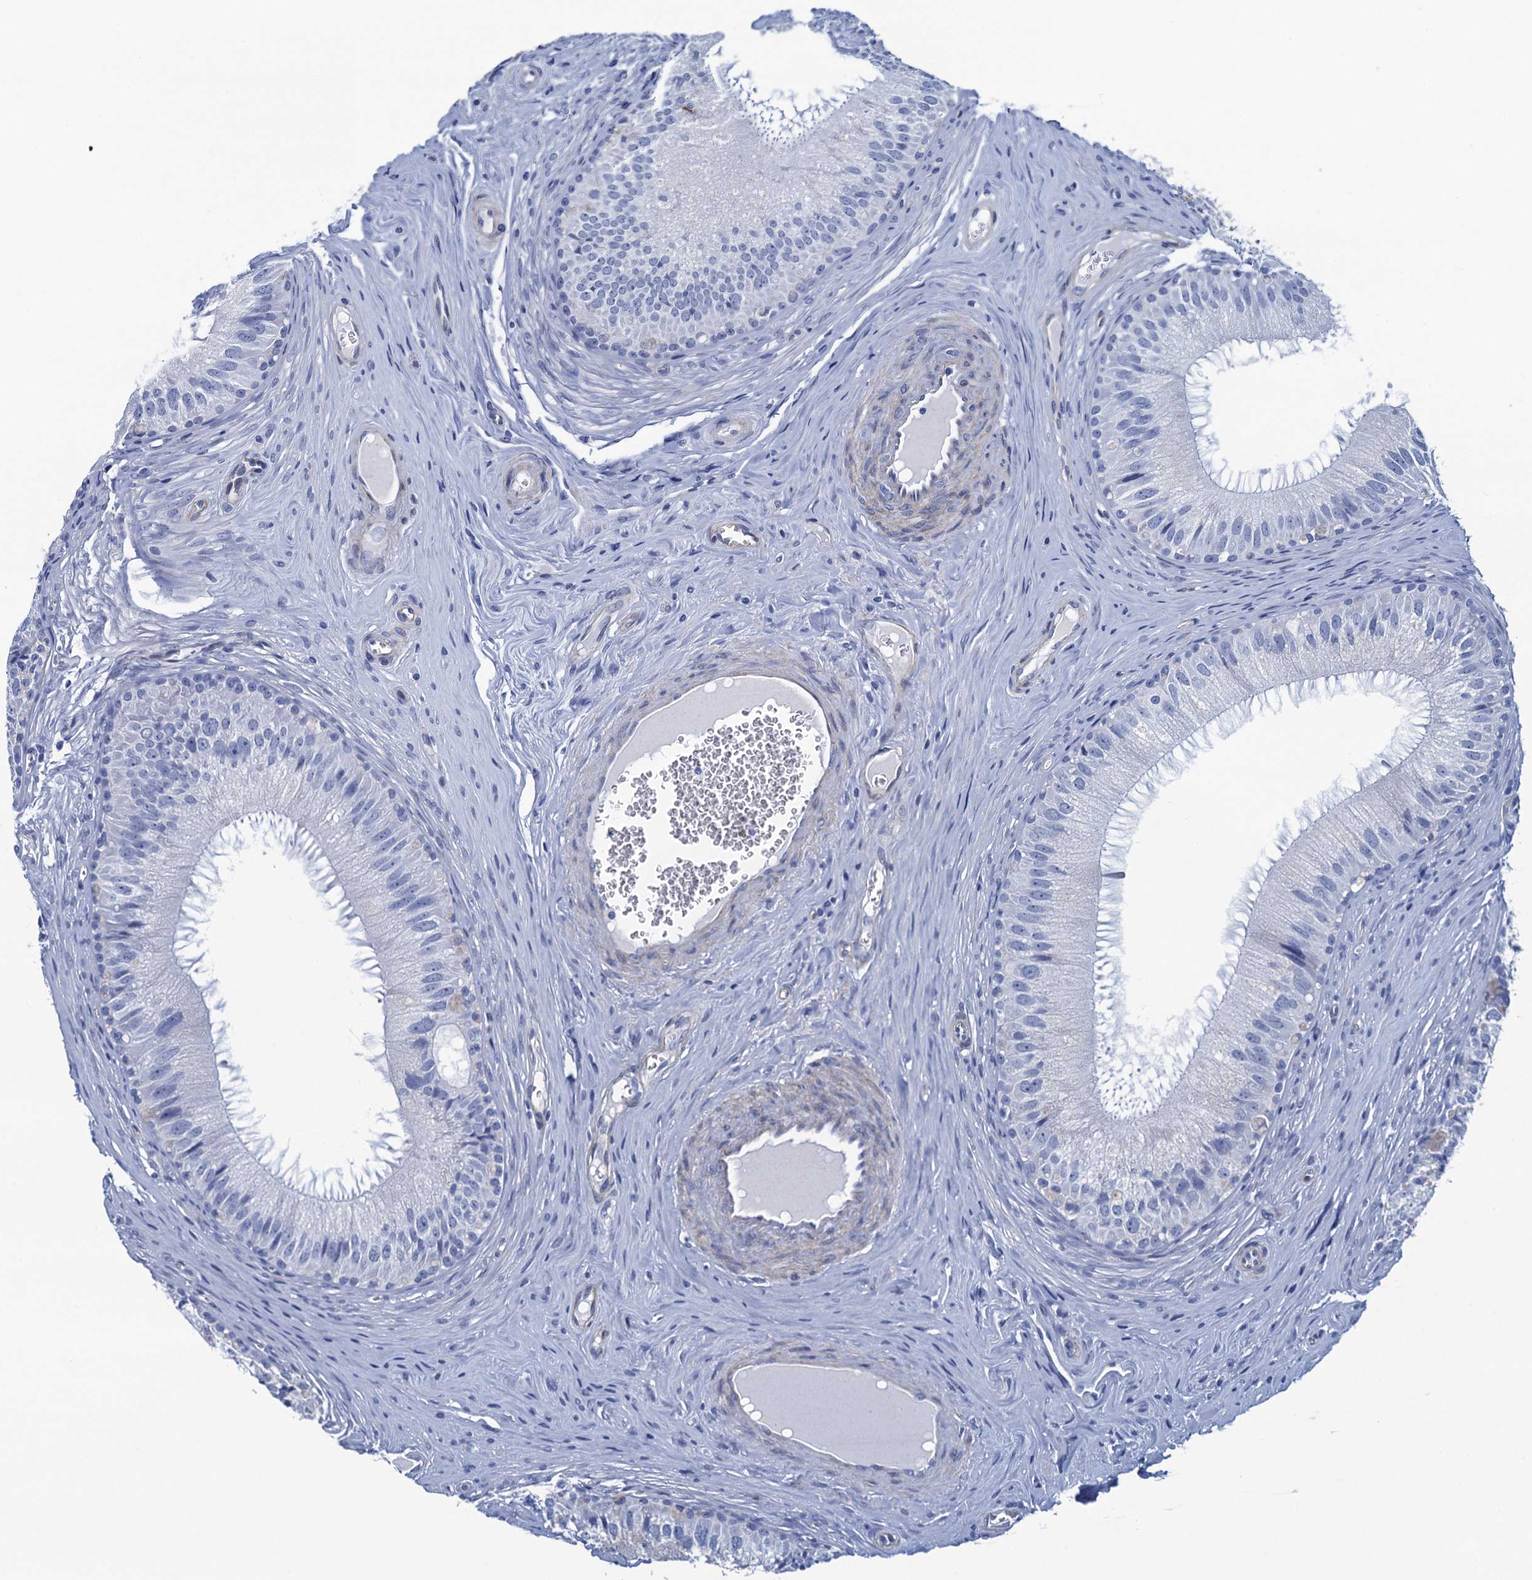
{"staining": {"intensity": "negative", "quantity": "none", "location": "none"}, "tissue": "epididymis", "cell_type": "Glandular cells", "image_type": "normal", "snomed": [{"axis": "morphology", "description": "Normal tissue, NOS"}, {"axis": "topography", "description": "Epididymis"}], "caption": "This photomicrograph is of normal epididymis stained with IHC to label a protein in brown with the nuclei are counter-stained blue. There is no expression in glandular cells.", "gene": "RHCG", "patient": {"sex": "male", "age": 46}}